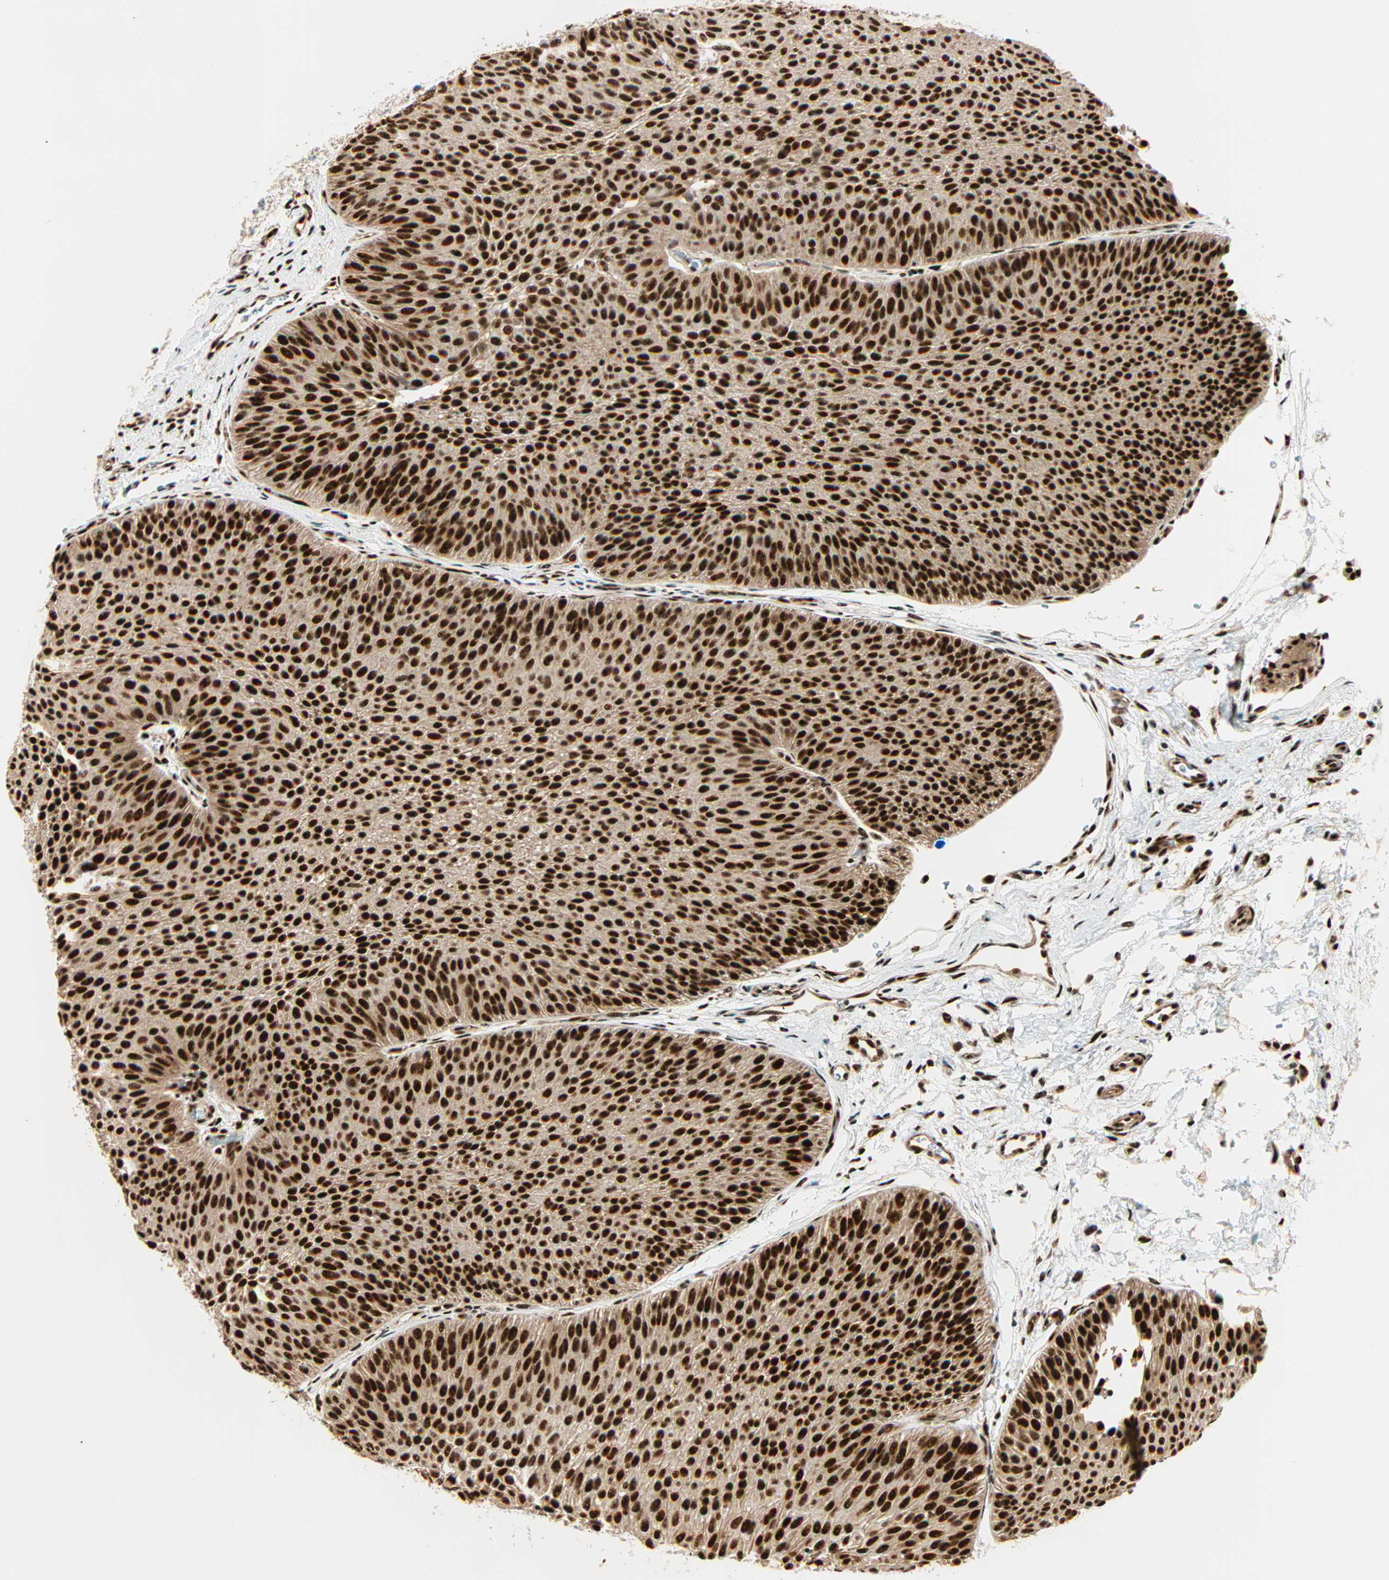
{"staining": {"intensity": "strong", "quantity": ">75%", "location": "nuclear"}, "tissue": "urothelial cancer", "cell_type": "Tumor cells", "image_type": "cancer", "snomed": [{"axis": "morphology", "description": "Urothelial carcinoma, Low grade"}, {"axis": "topography", "description": "Urinary bladder"}], "caption": "Urothelial carcinoma (low-grade) stained for a protein demonstrates strong nuclear positivity in tumor cells.", "gene": "PNPLA6", "patient": {"sex": "female", "age": 60}}